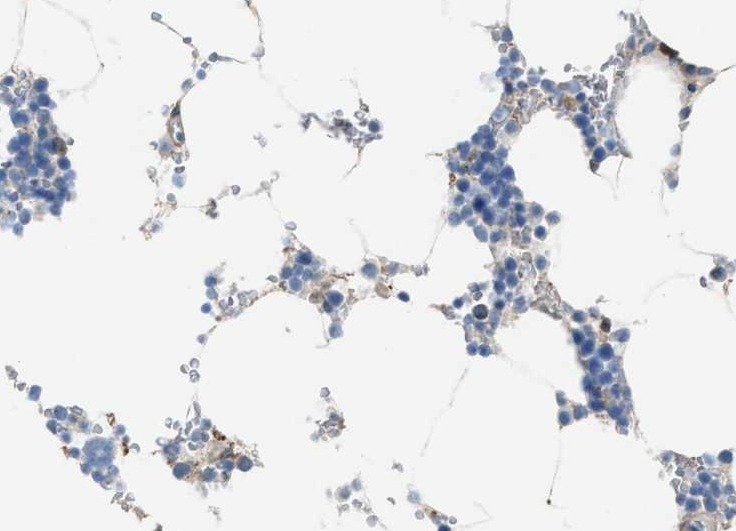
{"staining": {"intensity": "weak", "quantity": "<25%", "location": "cytoplasmic/membranous"}, "tissue": "bone marrow", "cell_type": "Hematopoietic cells", "image_type": "normal", "snomed": [{"axis": "morphology", "description": "Normal tissue, NOS"}, {"axis": "topography", "description": "Bone marrow"}], "caption": "Hematopoietic cells show no significant protein staining in normal bone marrow. The staining was performed using DAB (3,3'-diaminobenzidine) to visualize the protein expression in brown, while the nuclei were stained in blue with hematoxylin (Magnification: 20x).", "gene": "ASPA", "patient": {"sex": "male", "age": 70}}